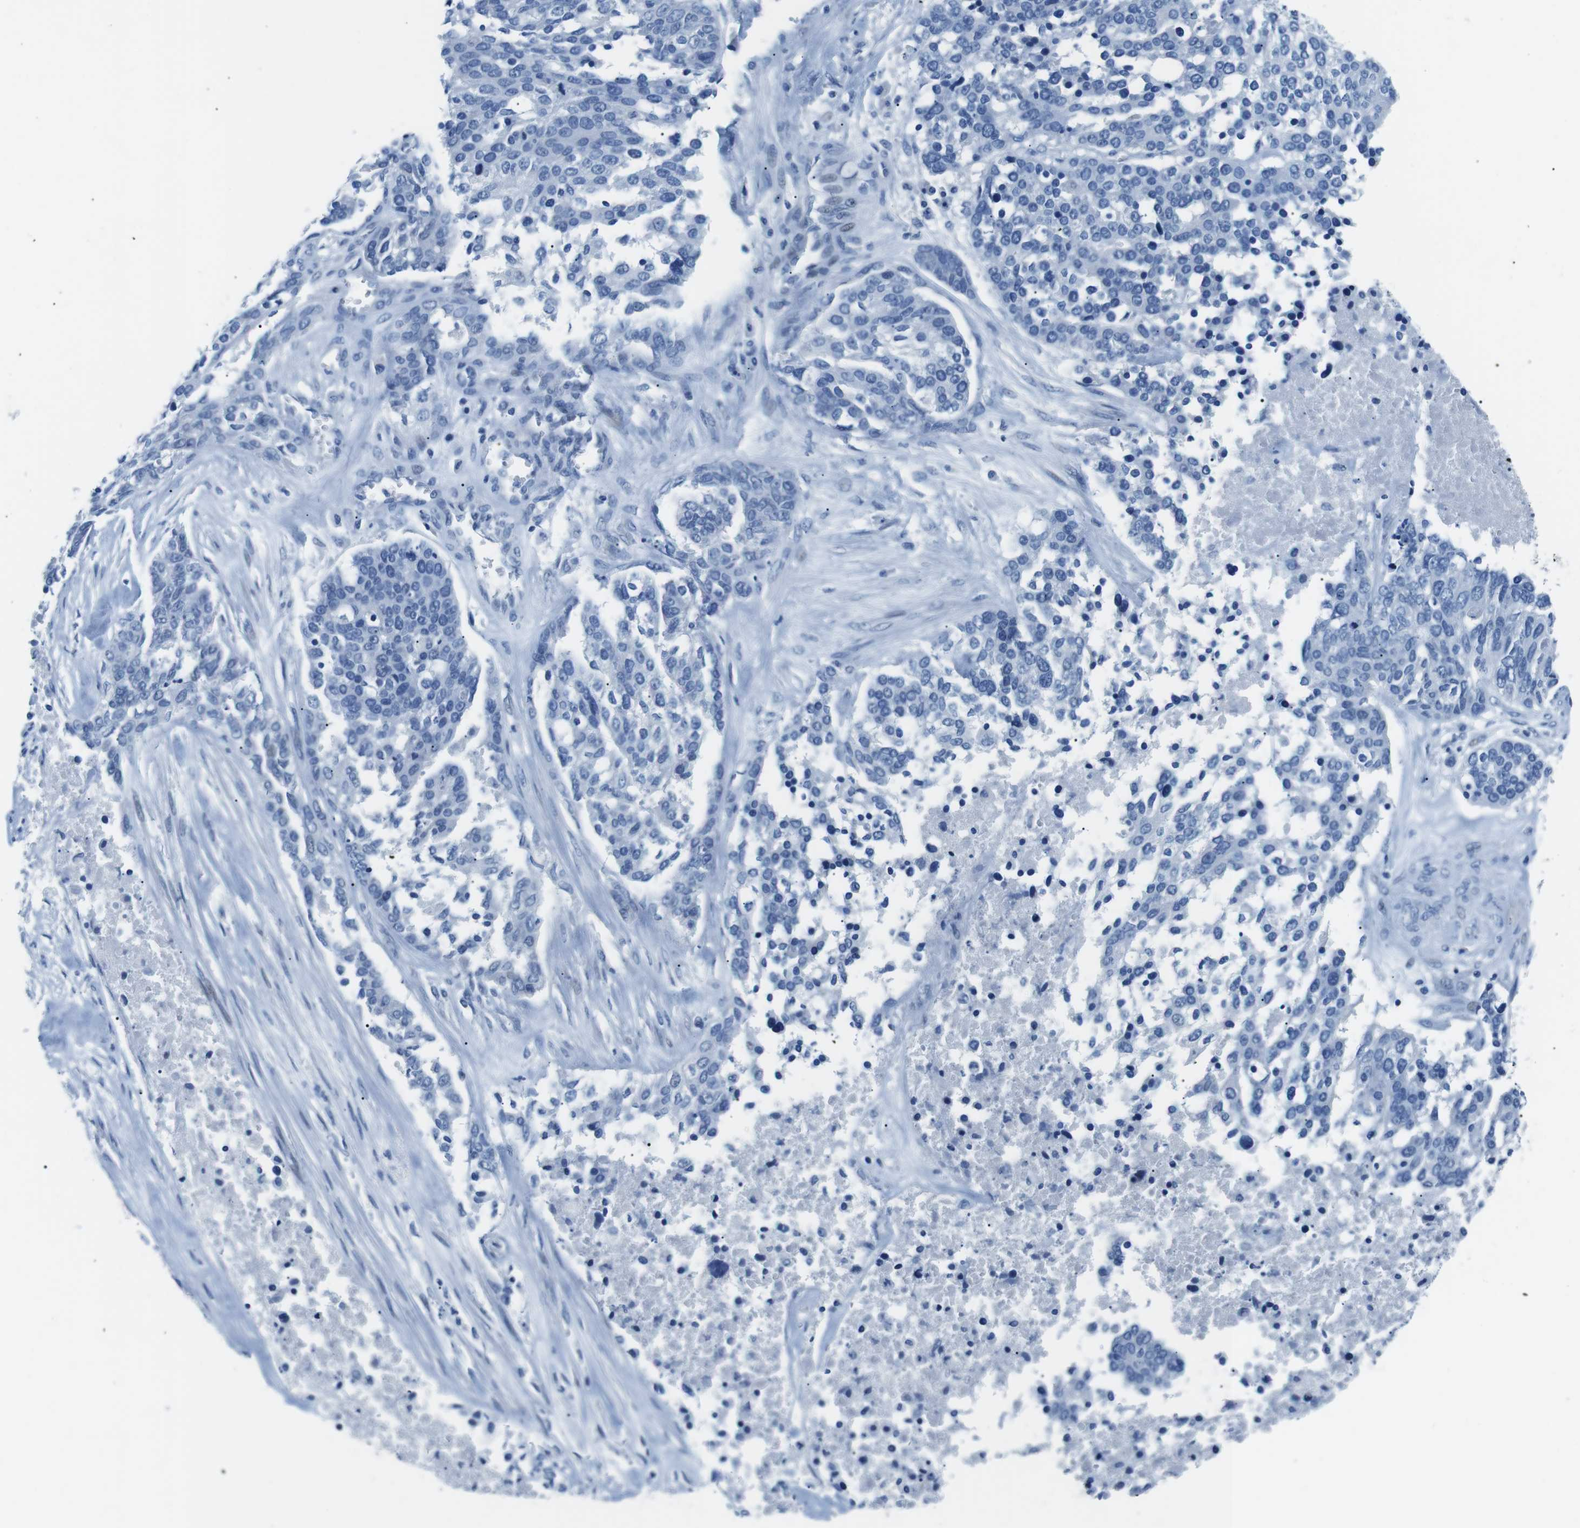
{"staining": {"intensity": "negative", "quantity": "none", "location": "none"}, "tissue": "ovarian cancer", "cell_type": "Tumor cells", "image_type": "cancer", "snomed": [{"axis": "morphology", "description": "Cystadenocarcinoma, serous, NOS"}, {"axis": "topography", "description": "Ovary"}], "caption": "High magnification brightfield microscopy of ovarian cancer (serous cystadenocarcinoma) stained with DAB (brown) and counterstained with hematoxylin (blue): tumor cells show no significant staining. (Brightfield microscopy of DAB (3,3'-diaminobenzidine) IHC at high magnification).", "gene": "MUC2", "patient": {"sex": "female", "age": 44}}